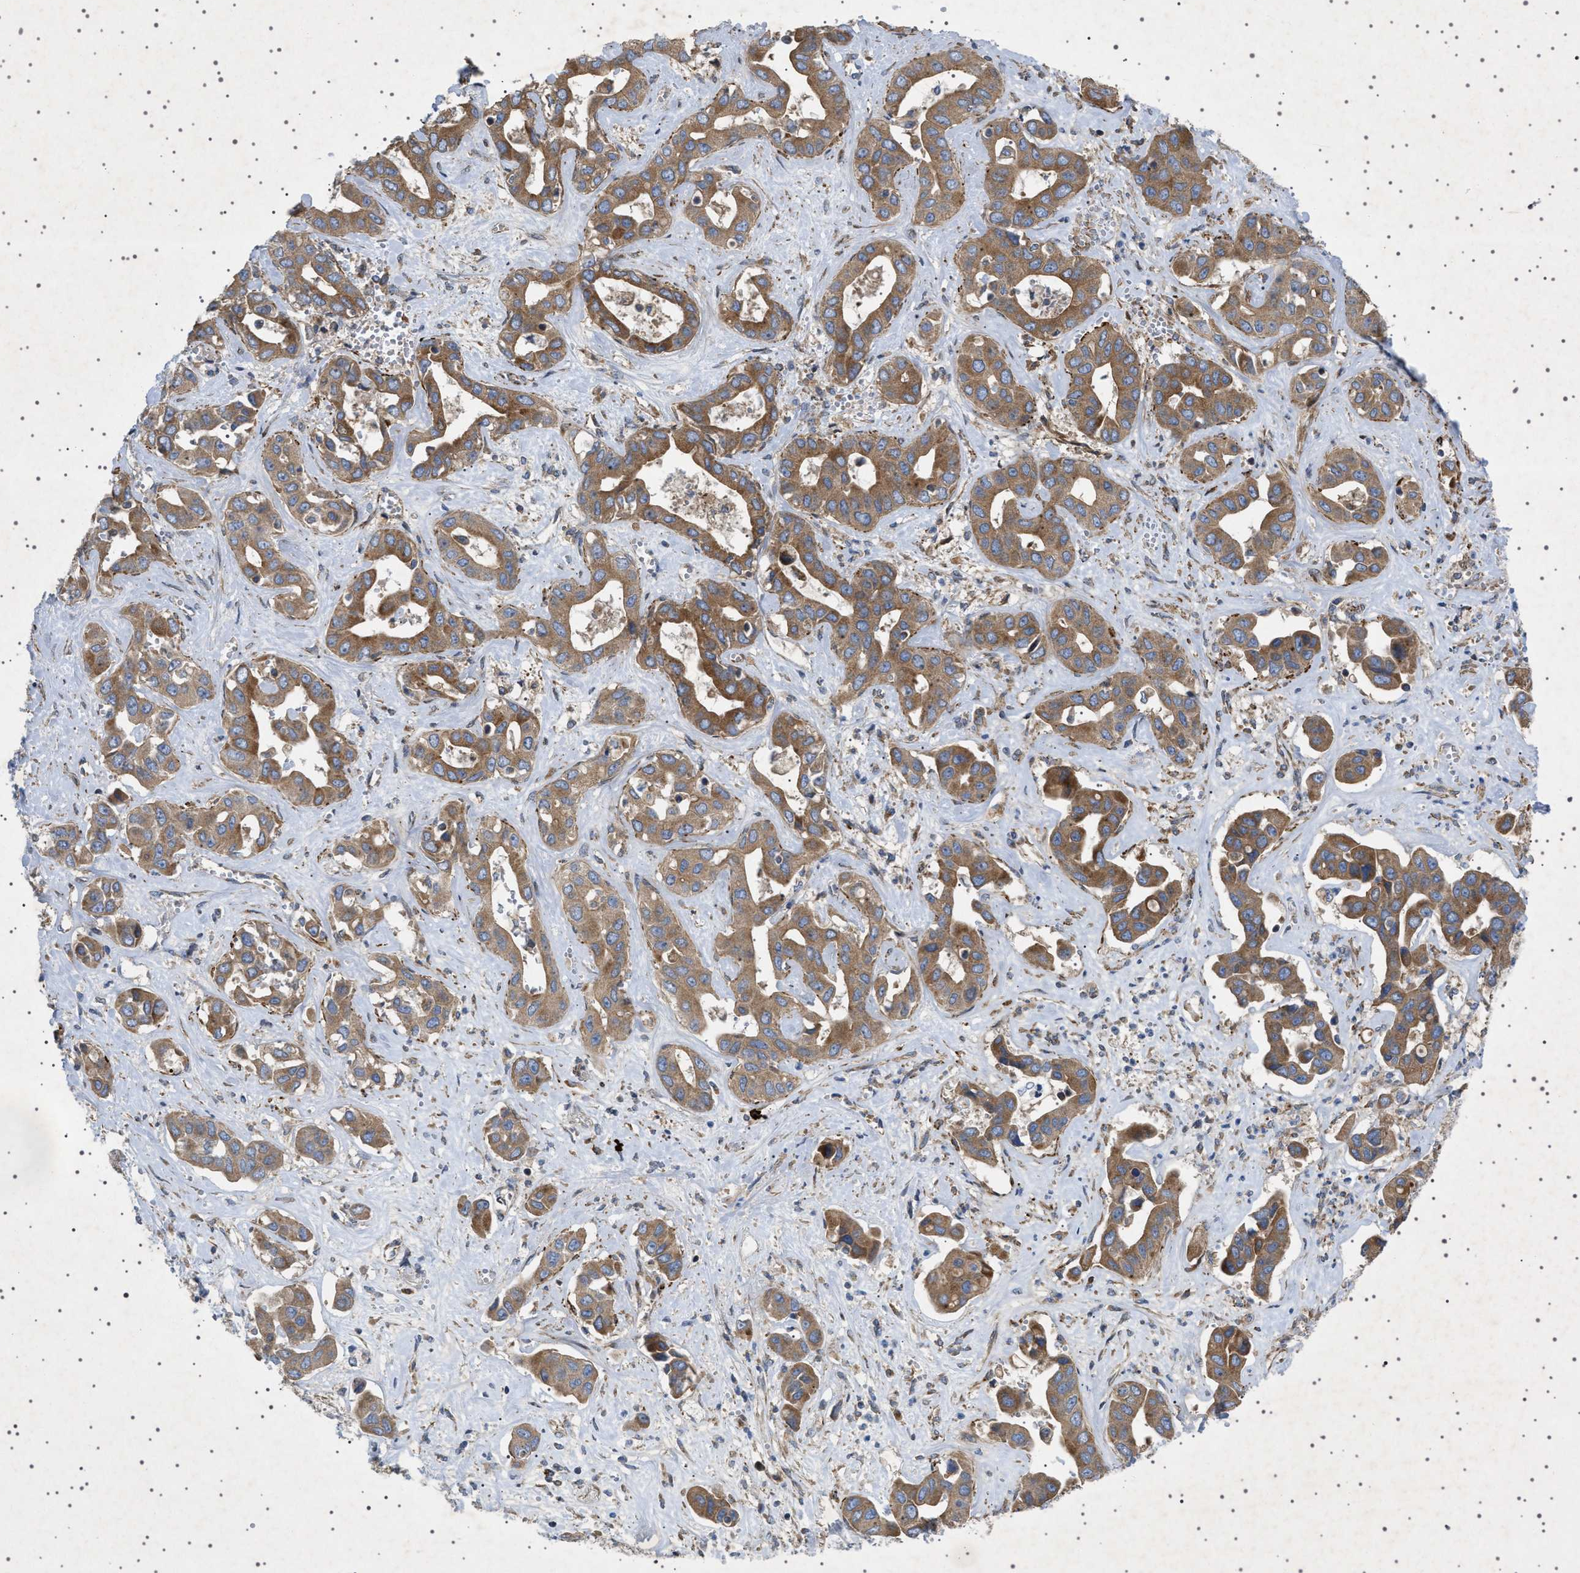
{"staining": {"intensity": "moderate", "quantity": ">75%", "location": "cytoplasmic/membranous"}, "tissue": "liver cancer", "cell_type": "Tumor cells", "image_type": "cancer", "snomed": [{"axis": "morphology", "description": "Cholangiocarcinoma"}, {"axis": "topography", "description": "Liver"}], "caption": "The image exhibits immunohistochemical staining of liver cancer (cholangiocarcinoma). There is moderate cytoplasmic/membranous expression is seen in about >75% of tumor cells. The protein is stained brown, and the nuclei are stained in blue (DAB IHC with brightfield microscopy, high magnification).", "gene": "CCDC186", "patient": {"sex": "female", "age": 52}}